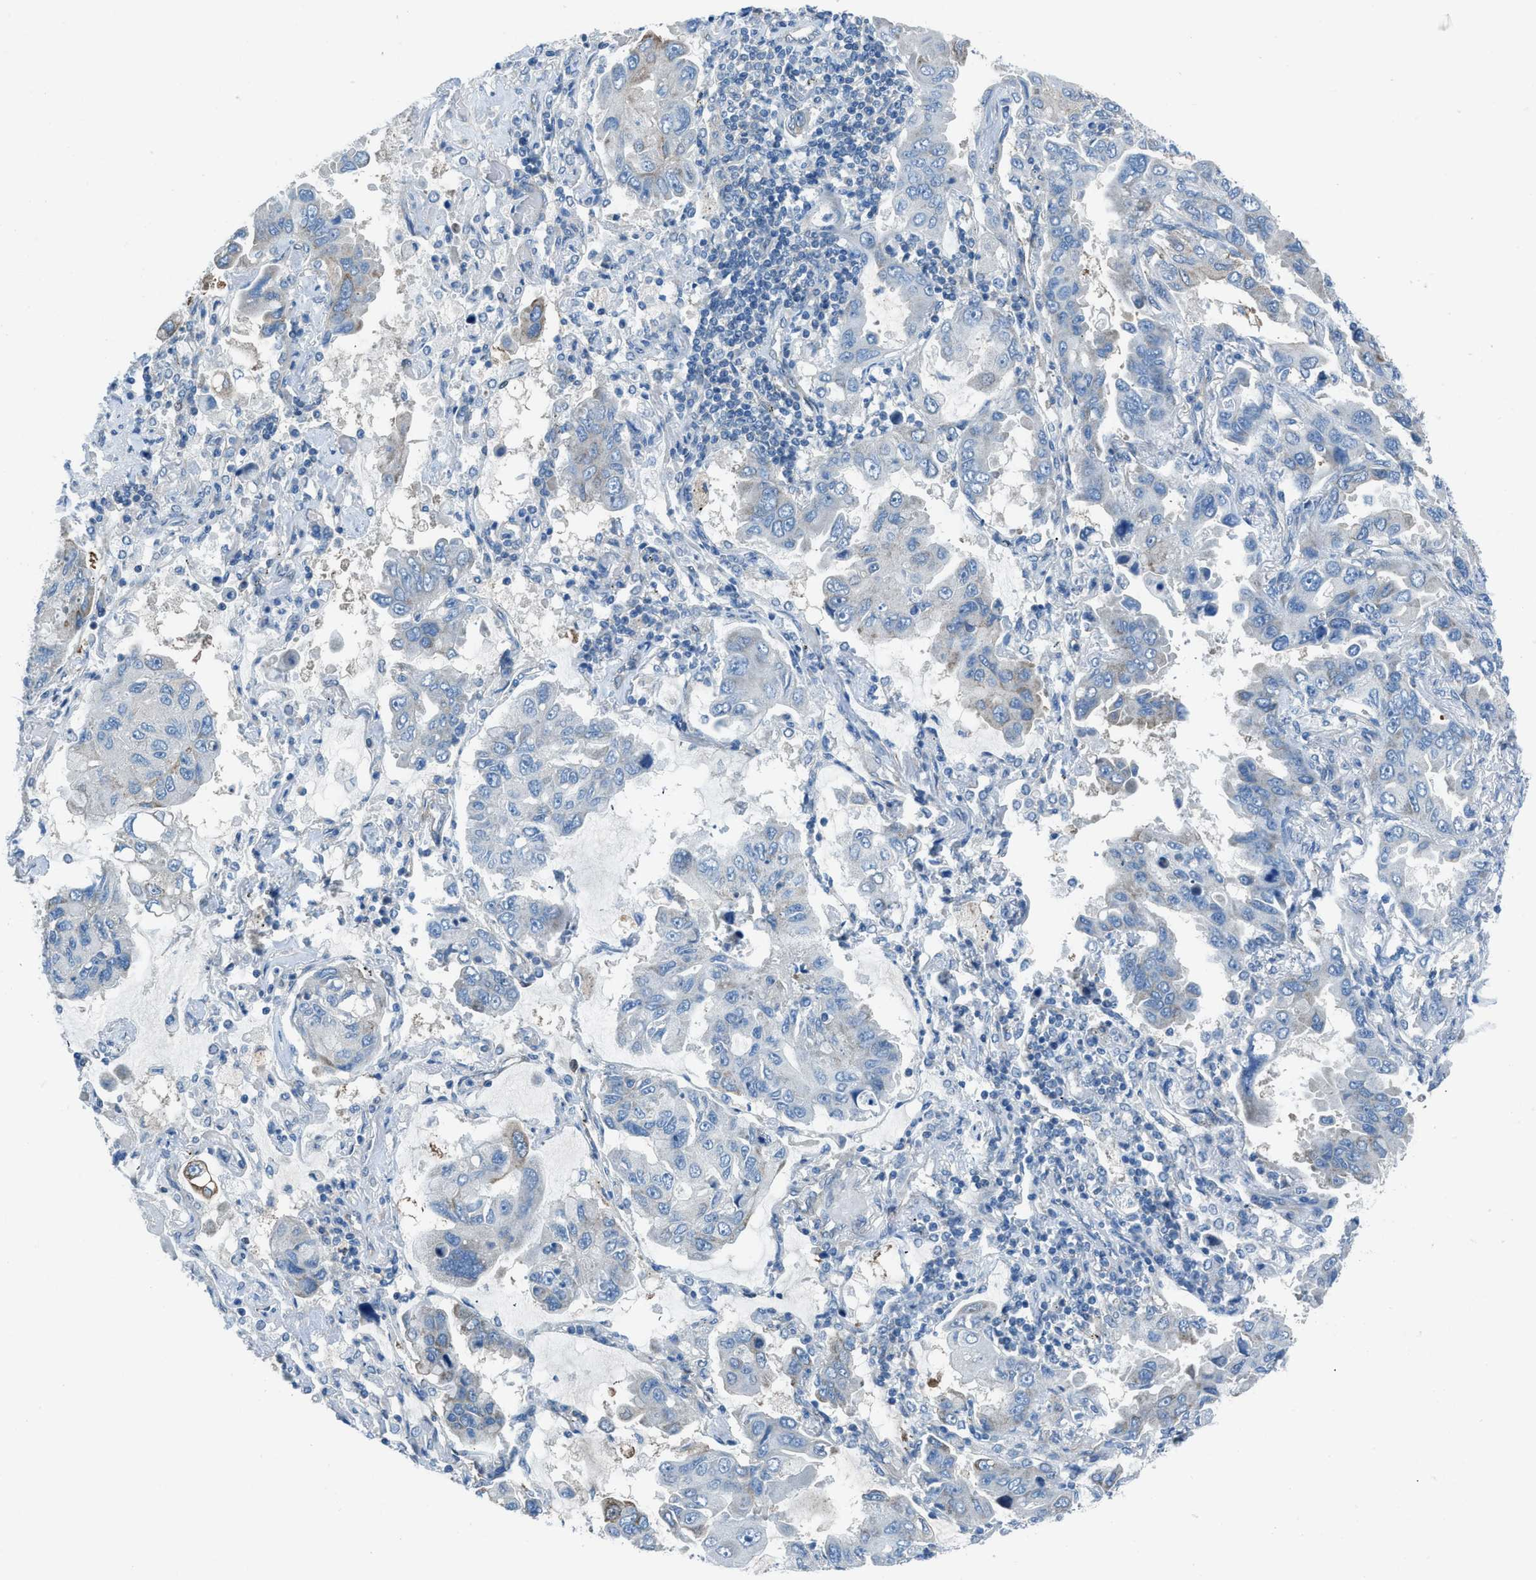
{"staining": {"intensity": "negative", "quantity": "none", "location": "none"}, "tissue": "lung cancer", "cell_type": "Tumor cells", "image_type": "cancer", "snomed": [{"axis": "morphology", "description": "Adenocarcinoma, NOS"}, {"axis": "topography", "description": "Lung"}], "caption": "DAB immunohistochemical staining of adenocarcinoma (lung) reveals no significant expression in tumor cells.", "gene": "PRKN", "patient": {"sex": "male", "age": 64}}